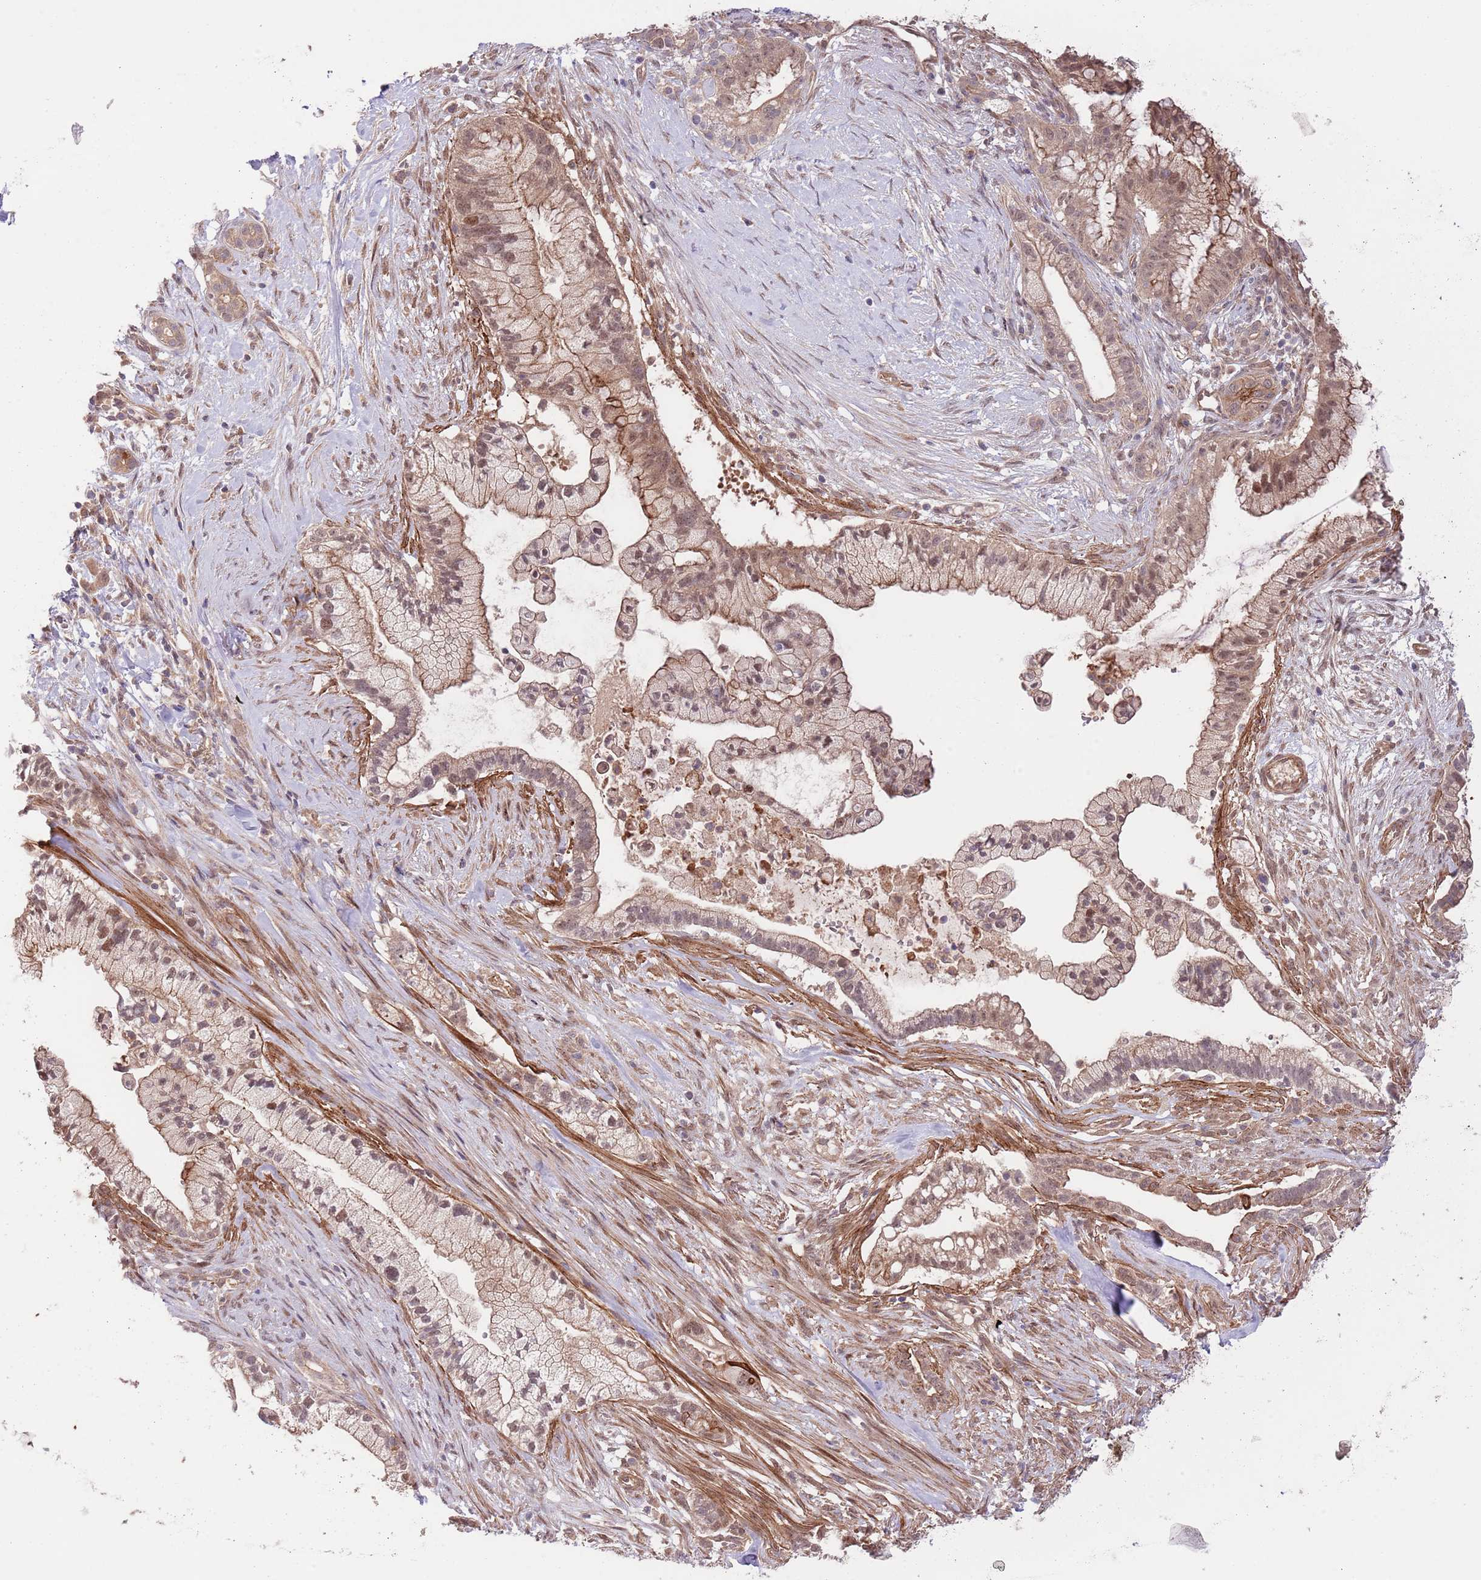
{"staining": {"intensity": "moderate", "quantity": "25%-75%", "location": "cytoplasmic/membranous,nuclear"}, "tissue": "pancreatic cancer", "cell_type": "Tumor cells", "image_type": "cancer", "snomed": [{"axis": "morphology", "description": "Adenocarcinoma, NOS"}, {"axis": "topography", "description": "Pancreas"}], "caption": "Immunohistochemistry (DAB (3,3'-diaminobenzidine)) staining of human pancreatic cancer (adenocarcinoma) shows moderate cytoplasmic/membranous and nuclear protein staining in approximately 25%-75% of tumor cells.", "gene": "PRR16", "patient": {"sex": "male", "age": 44}}